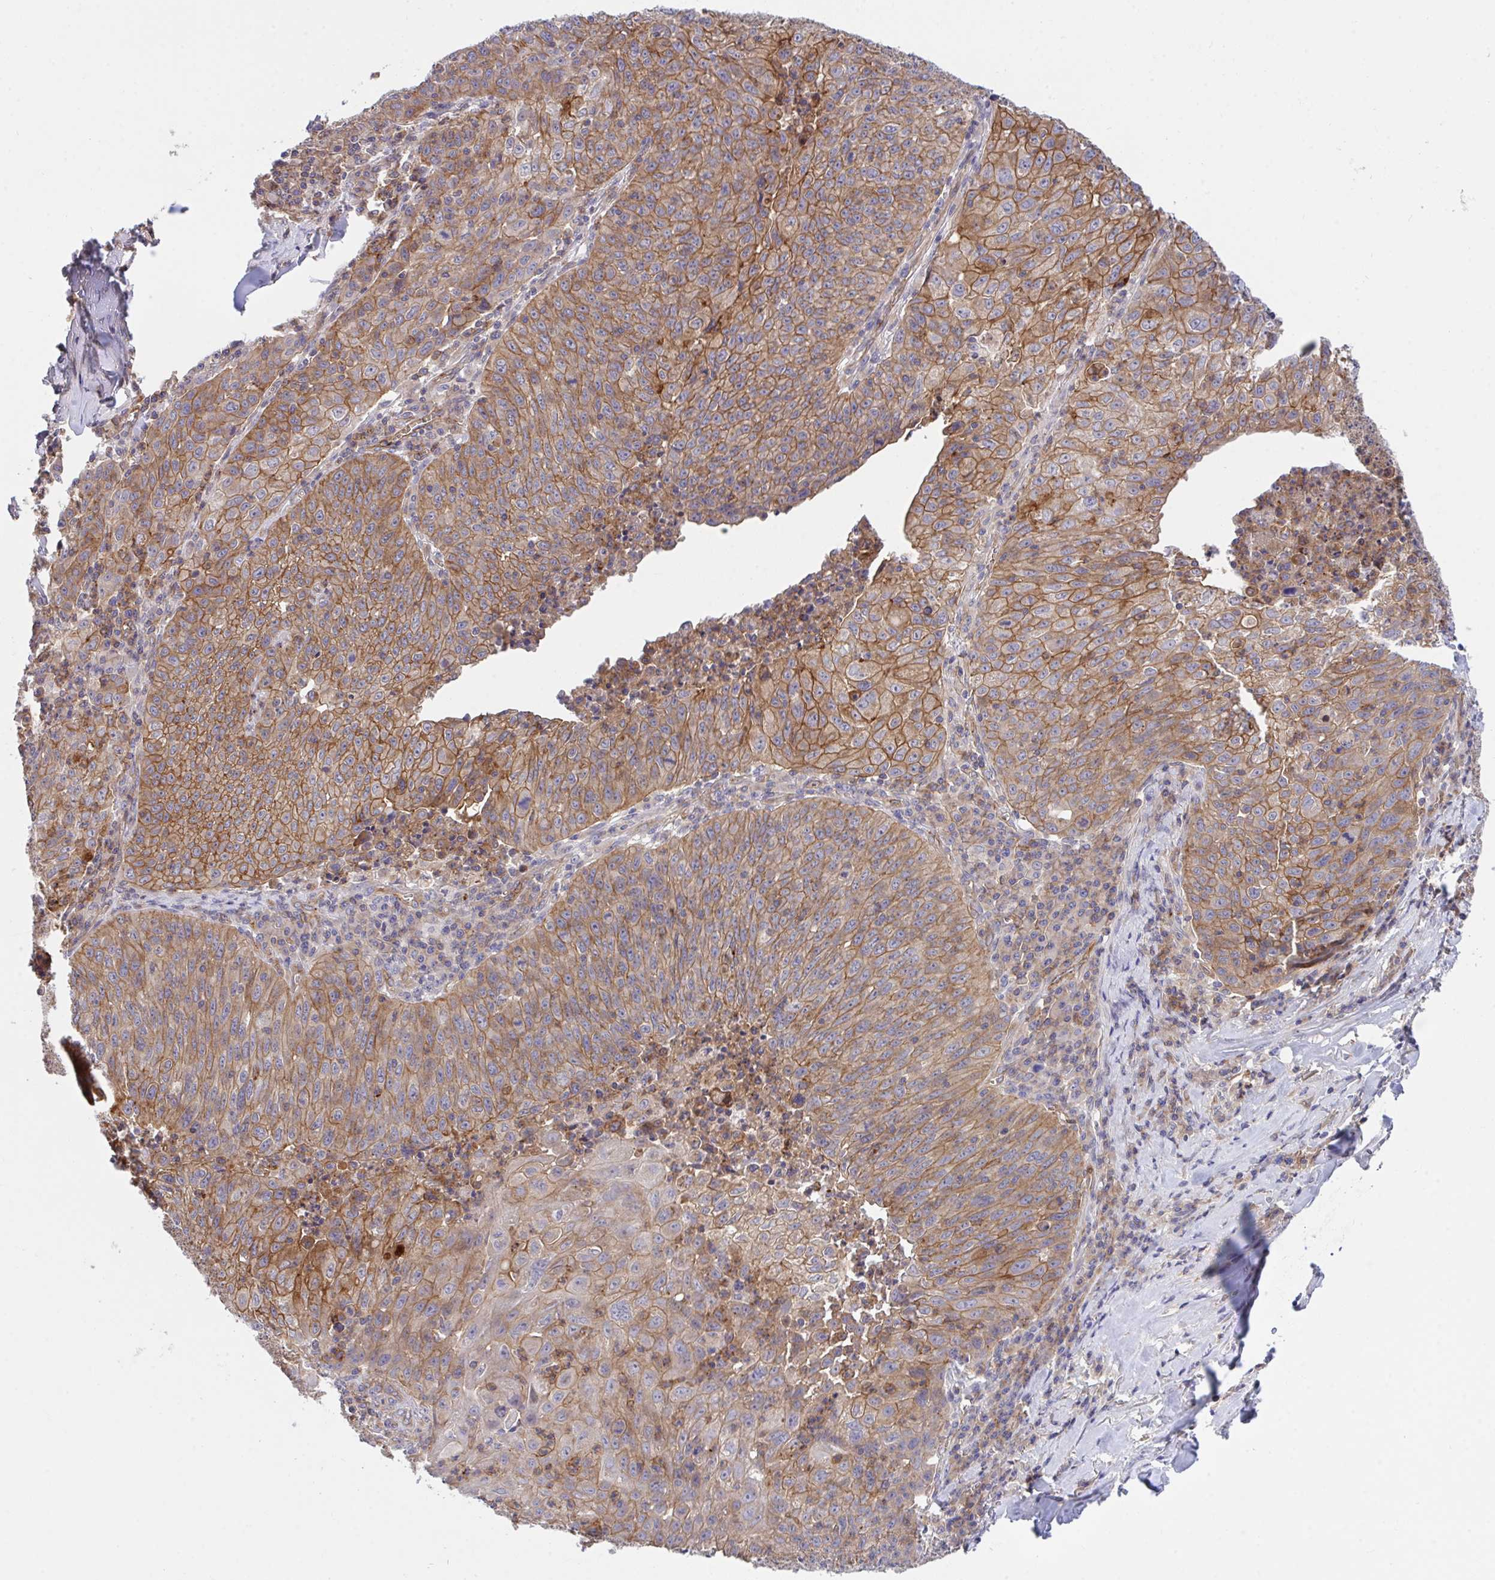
{"staining": {"intensity": "moderate", "quantity": ">75%", "location": "cytoplasmic/membranous"}, "tissue": "lung cancer", "cell_type": "Tumor cells", "image_type": "cancer", "snomed": [{"axis": "morphology", "description": "Squamous cell carcinoma, NOS"}, {"axis": "morphology", "description": "Squamous cell carcinoma, metastatic, NOS"}, {"axis": "topography", "description": "Bronchus"}, {"axis": "topography", "description": "Lung"}], "caption": "IHC micrograph of human lung cancer stained for a protein (brown), which displays medium levels of moderate cytoplasmic/membranous staining in approximately >75% of tumor cells.", "gene": "C4orf36", "patient": {"sex": "male", "age": 62}}